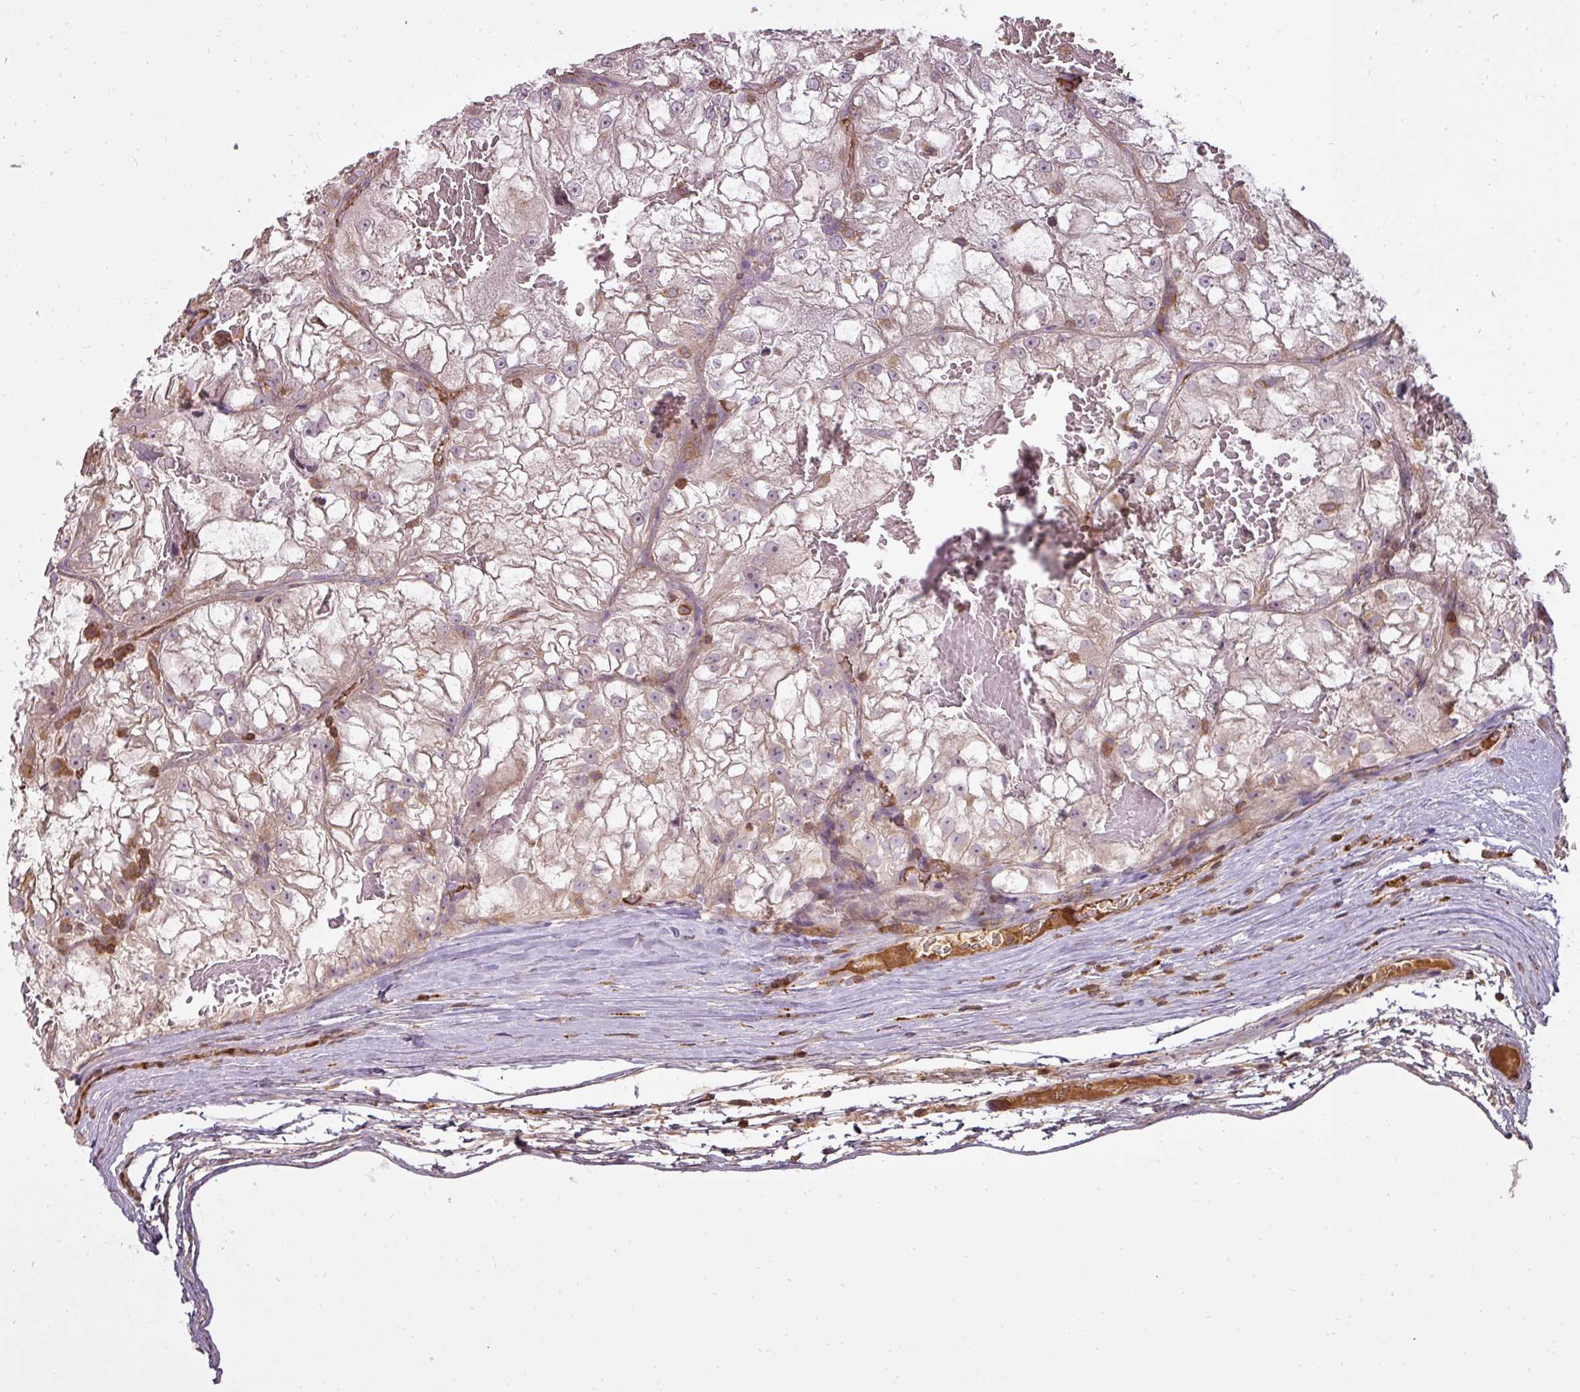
{"staining": {"intensity": "weak", "quantity": "25%-75%", "location": "cytoplasmic/membranous"}, "tissue": "renal cancer", "cell_type": "Tumor cells", "image_type": "cancer", "snomed": [{"axis": "morphology", "description": "Adenocarcinoma, NOS"}, {"axis": "topography", "description": "Kidney"}], "caption": "A histopathology image of renal cancer stained for a protein shows weak cytoplasmic/membranous brown staining in tumor cells.", "gene": "STK4", "patient": {"sex": "female", "age": 72}}